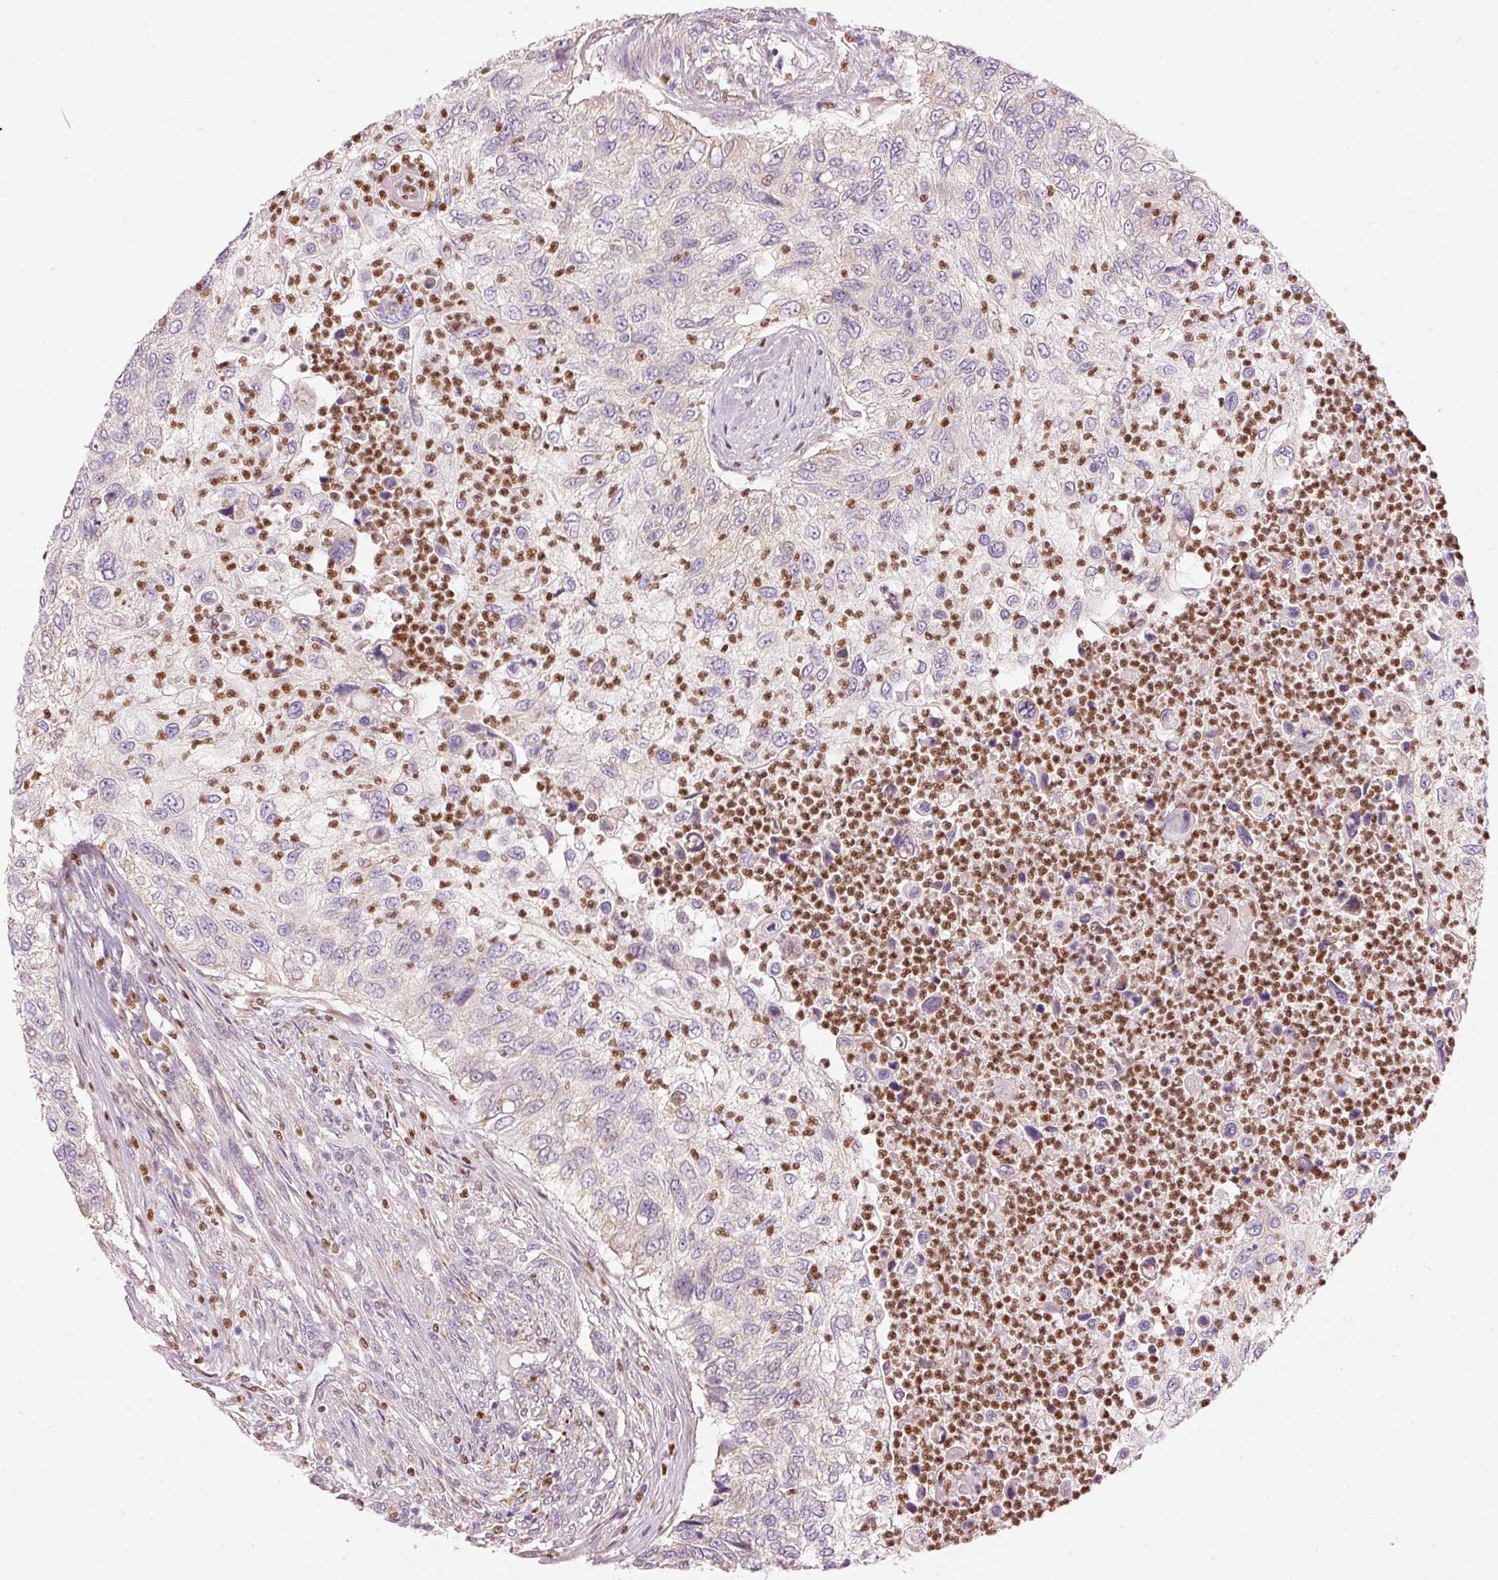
{"staining": {"intensity": "negative", "quantity": "none", "location": "none"}, "tissue": "urothelial cancer", "cell_type": "Tumor cells", "image_type": "cancer", "snomed": [{"axis": "morphology", "description": "Urothelial carcinoma, High grade"}, {"axis": "topography", "description": "Urinary bladder"}], "caption": "High magnification brightfield microscopy of high-grade urothelial carcinoma stained with DAB (3,3'-diaminobenzidine) (brown) and counterstained with hematoxylin (blue): tumor cells show no significant positivity.", "gene": "MTHFD1L", "patient": {"sex": "female", "age": 60}}